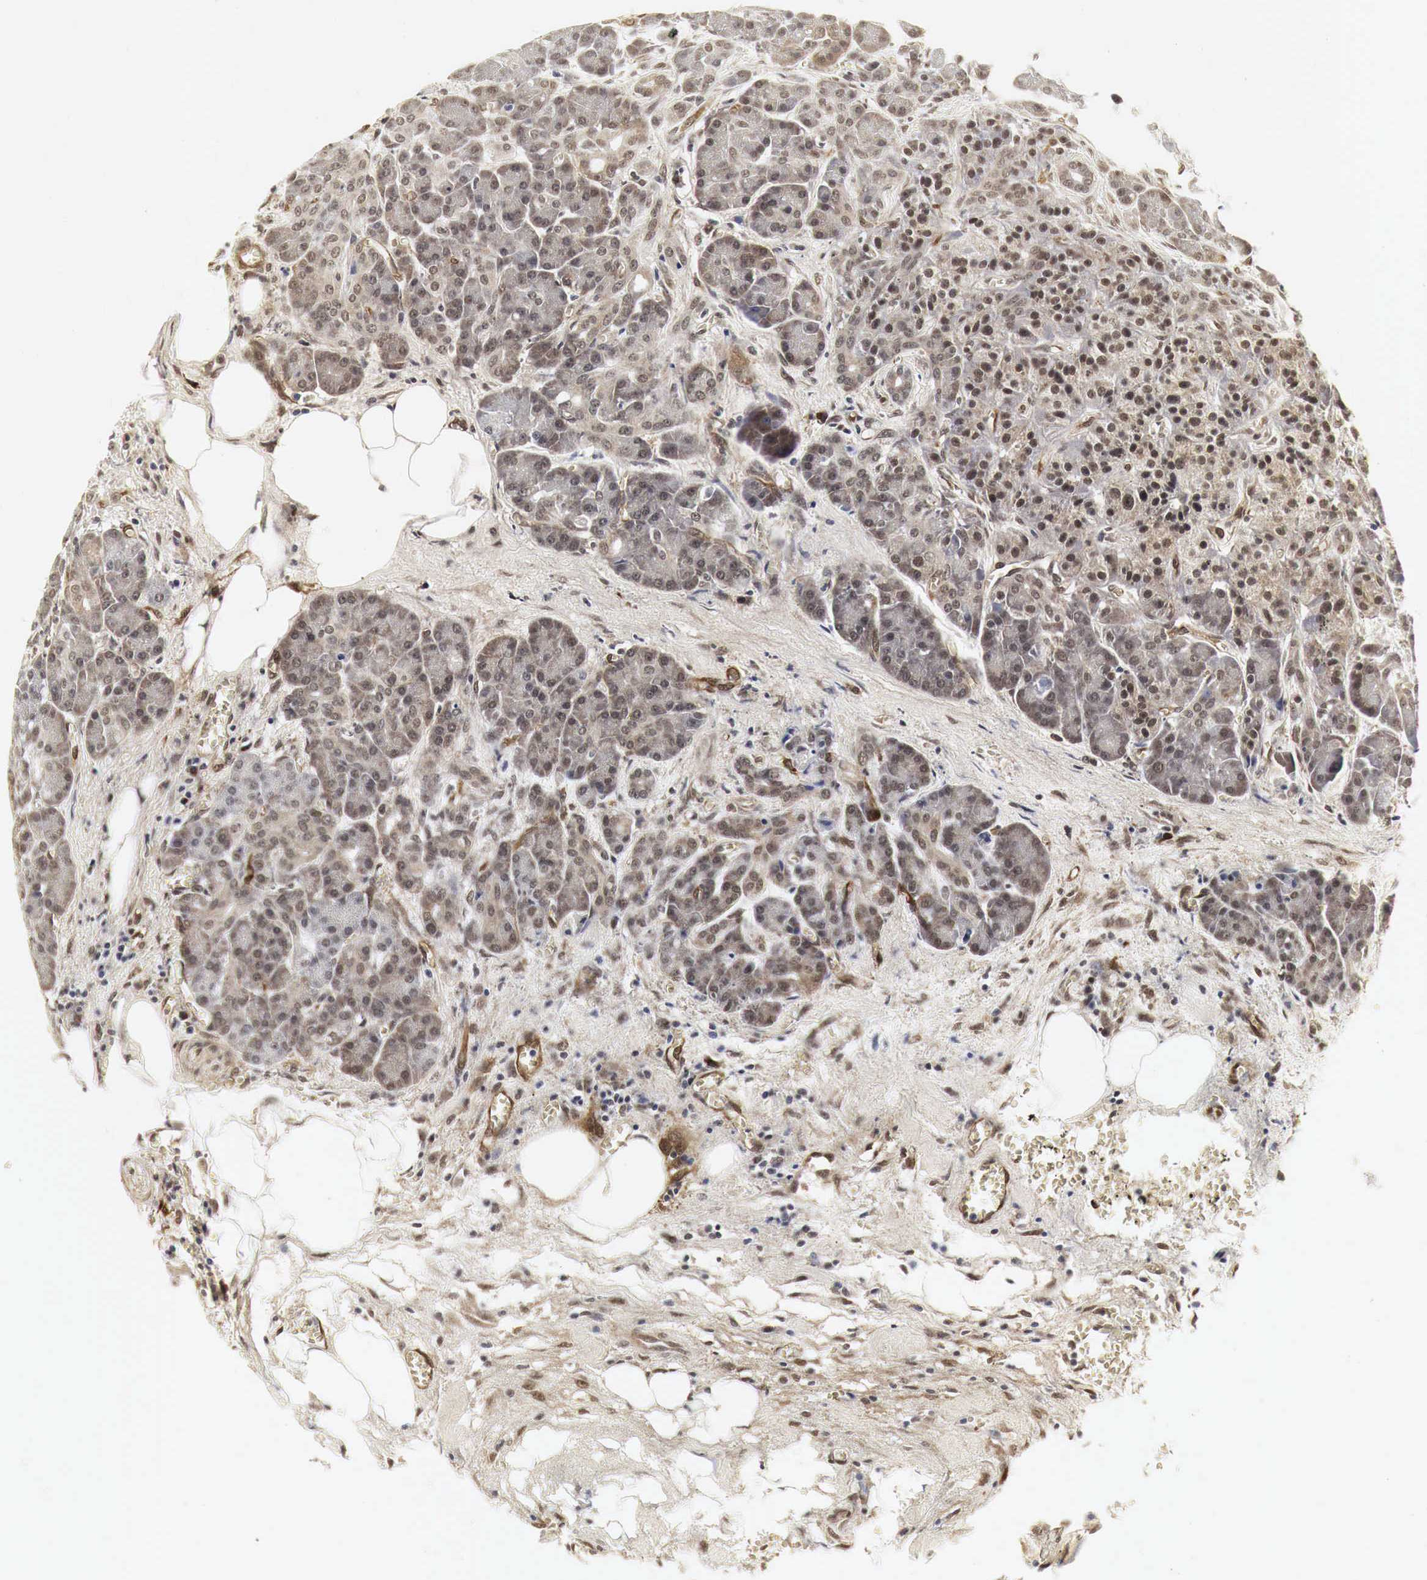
{"staining": {"intensity": "weak", "quantity": "<25%", "location": "cytoplasmic/membranous"}, "tissue": "pancreas", "cell_type": "Exocrine glandular cells", "image_type": "normal", "snomed": [{"axis": "morphology", "description": "Normal tissue, NOS"}, {"axis": "topography", "description": "Pancreas"}], "caption": "Pancreas was stained to show a protein in brown. There is no significant expression in exocrine glandular cells. (Stains: DAB immunohistochemistry (IHC) with hematoxylin counter stain, Microscopy: brightfield microscopy at high magnification).", "gene": "SPIN1", "patient": {"sex": "male", "age": 73}}